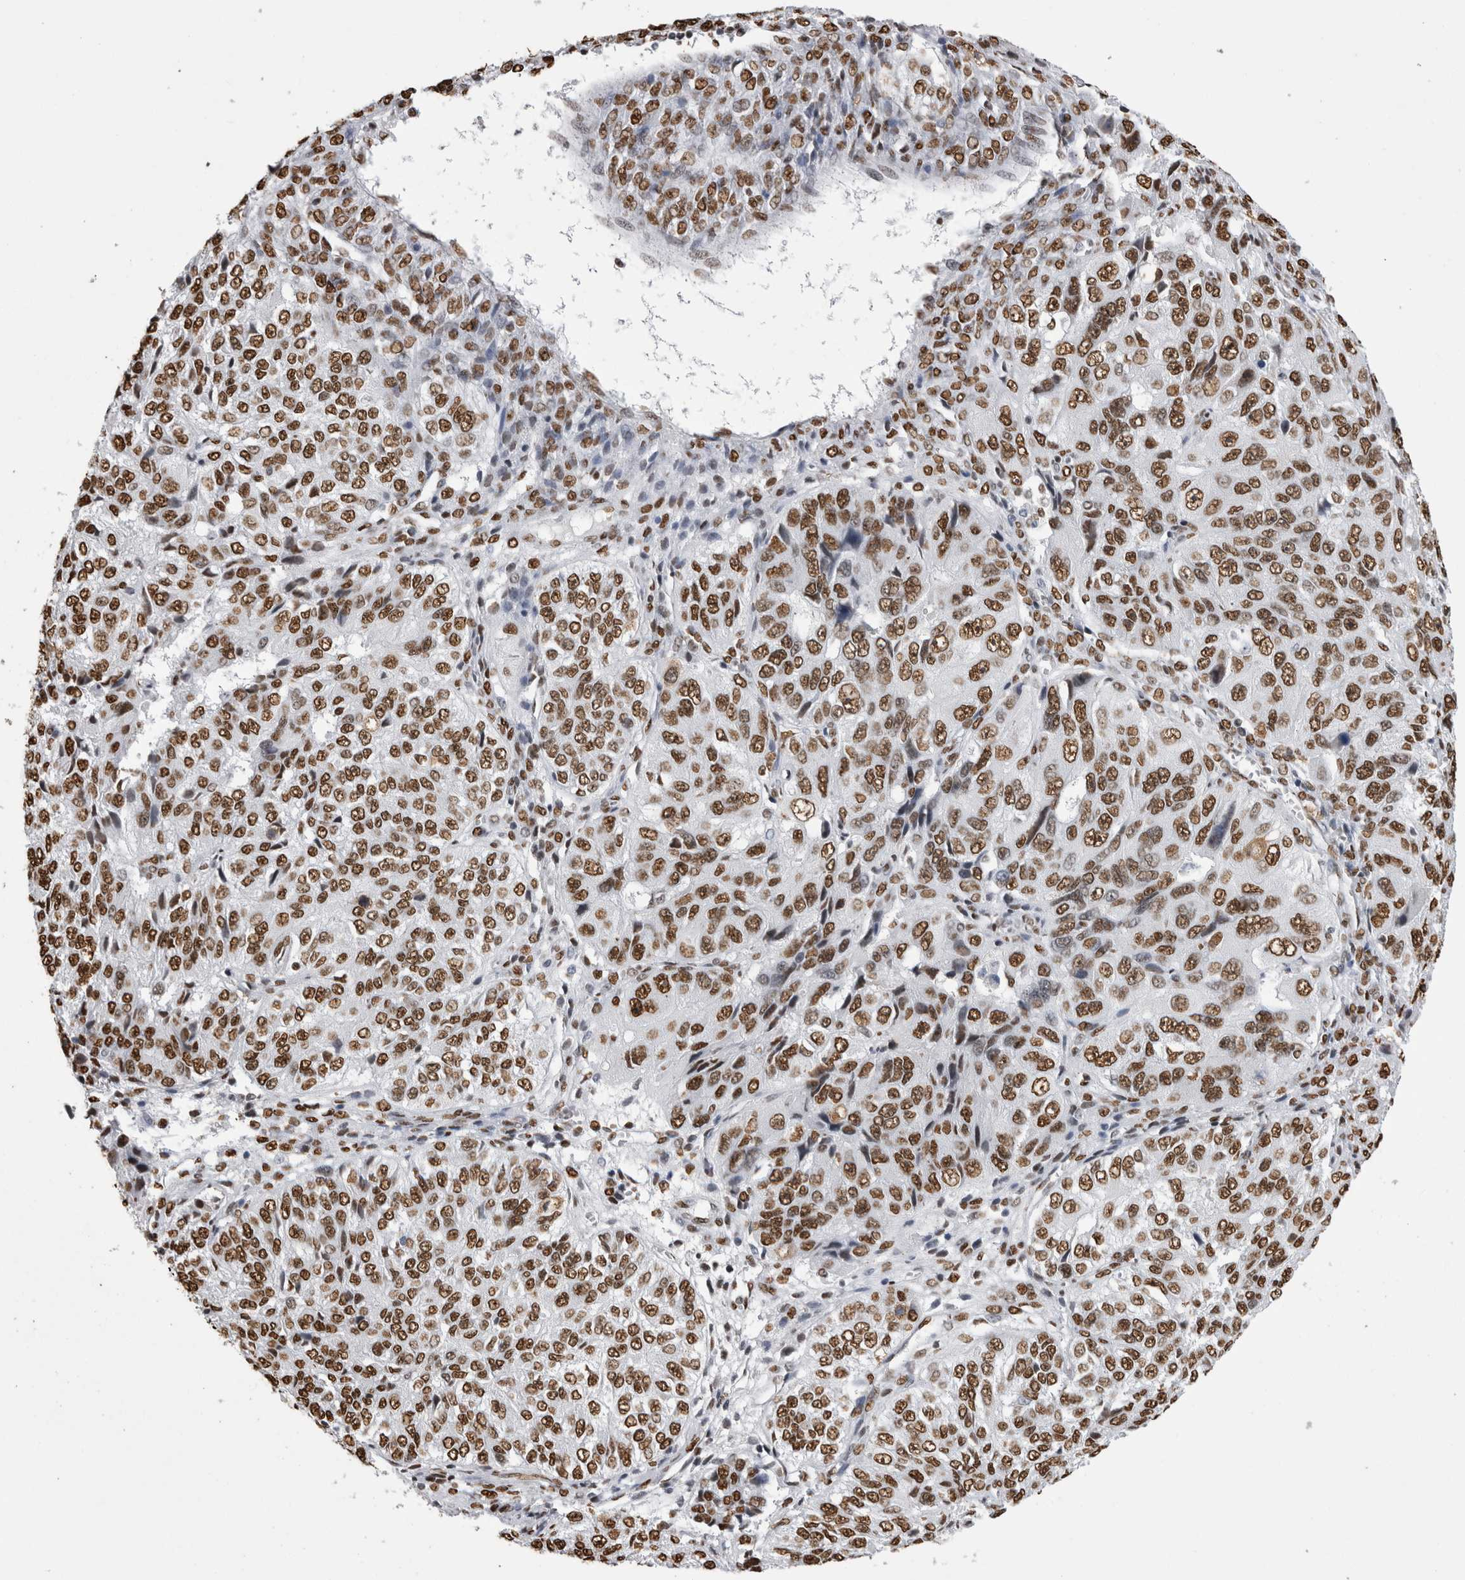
{"staining": {"intensity": "strong", "quantity": ">75%", "location": "nuclear"}, "tissue": "ovarian cancer", "cell_type": "Tumor cells", "image_type": "cancer", "snomed": [{"axis": "morphology", "description": "Carcinoma, endometroid"}, {"axis": "topography", "description": "Ovary"}], "caption": "Ovarian cancer (endometroid carcinoma) stained with a brown dye exhibits strong nuclear positive expression in approximately >75% of tumor cells.", "gene": "ALPK3", "patient": {"sex": "female", "age": 51}}